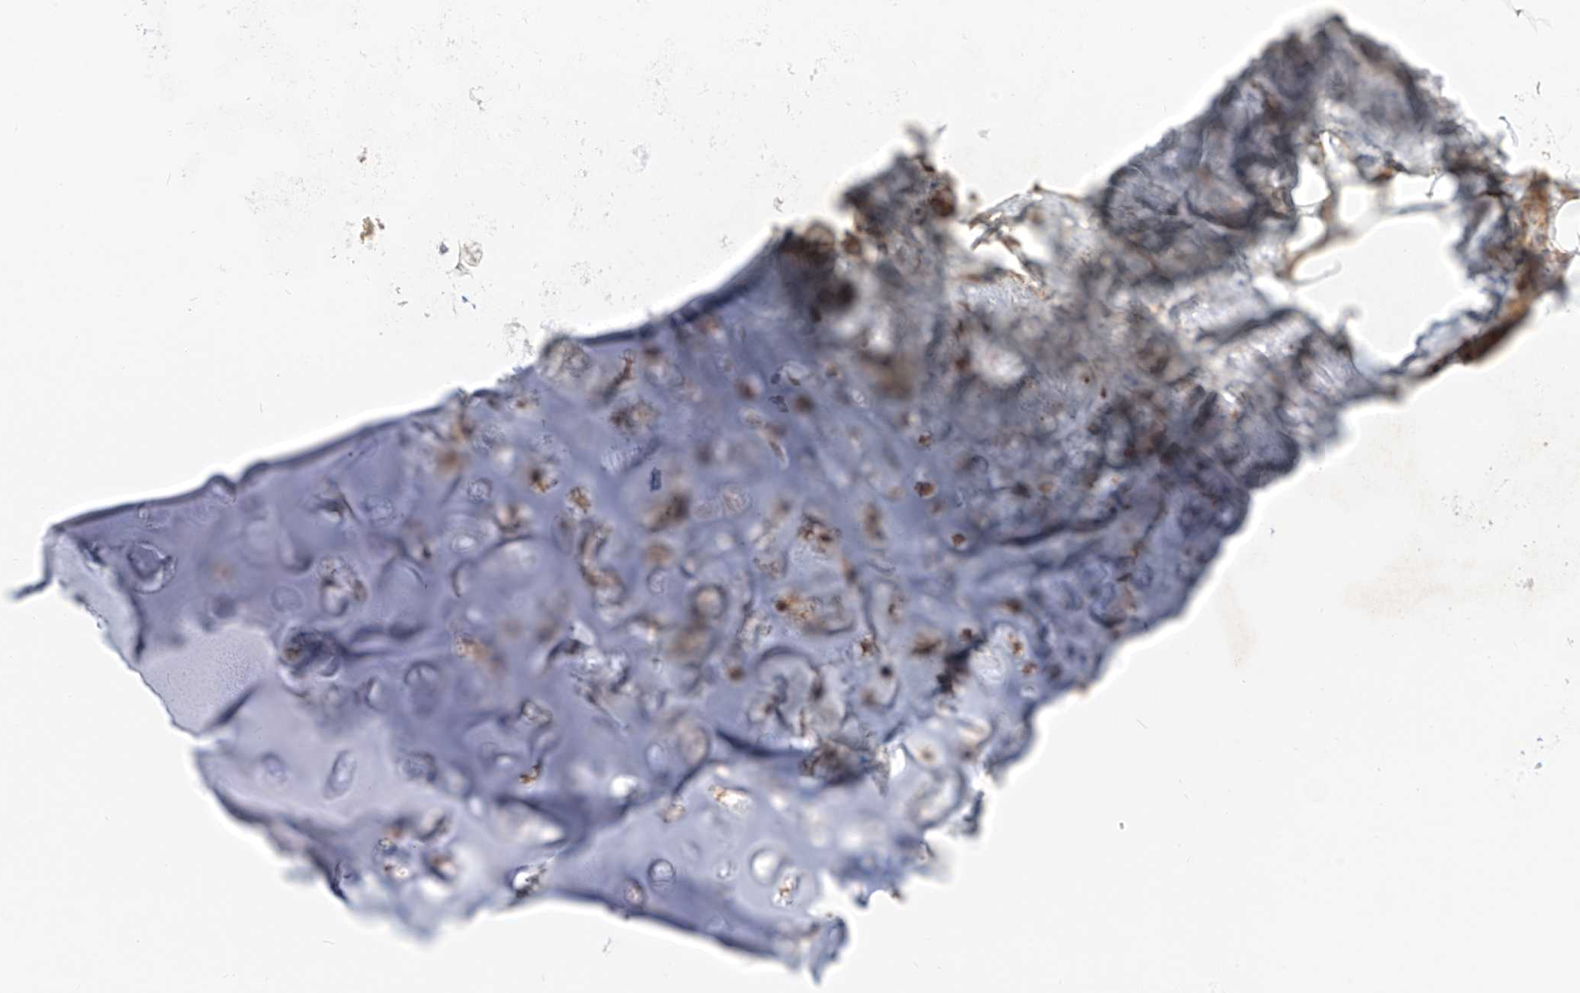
{"staining": {"intensity": "weak", "quantity": "25%-75%", "location": "cytoplasmic/membranous"}, "tissue": "adipose tissue", "cell_type": "Adipocytes", "image_type": "normal", "snomed": [{"axis": "morphology", "description": "Normal tissue, NOS"}, {"axis": "morphology", "description": "Squamous cell carcinoma, NOS"}, {"axis": "topography", "description": "Lymph node"}, {"axis": "topography", "description": "Bronchus"}, {"axis": "topography", "description": "Lung"}], "caption": "Adipocytes demonstrate low levels of weak cytoplasmic/membranous expression in about 25%-75% of cells in unremarkable human adipose tissue.", "gene": "PLCL1", "patient": {"sex": "male", "age": 66}}